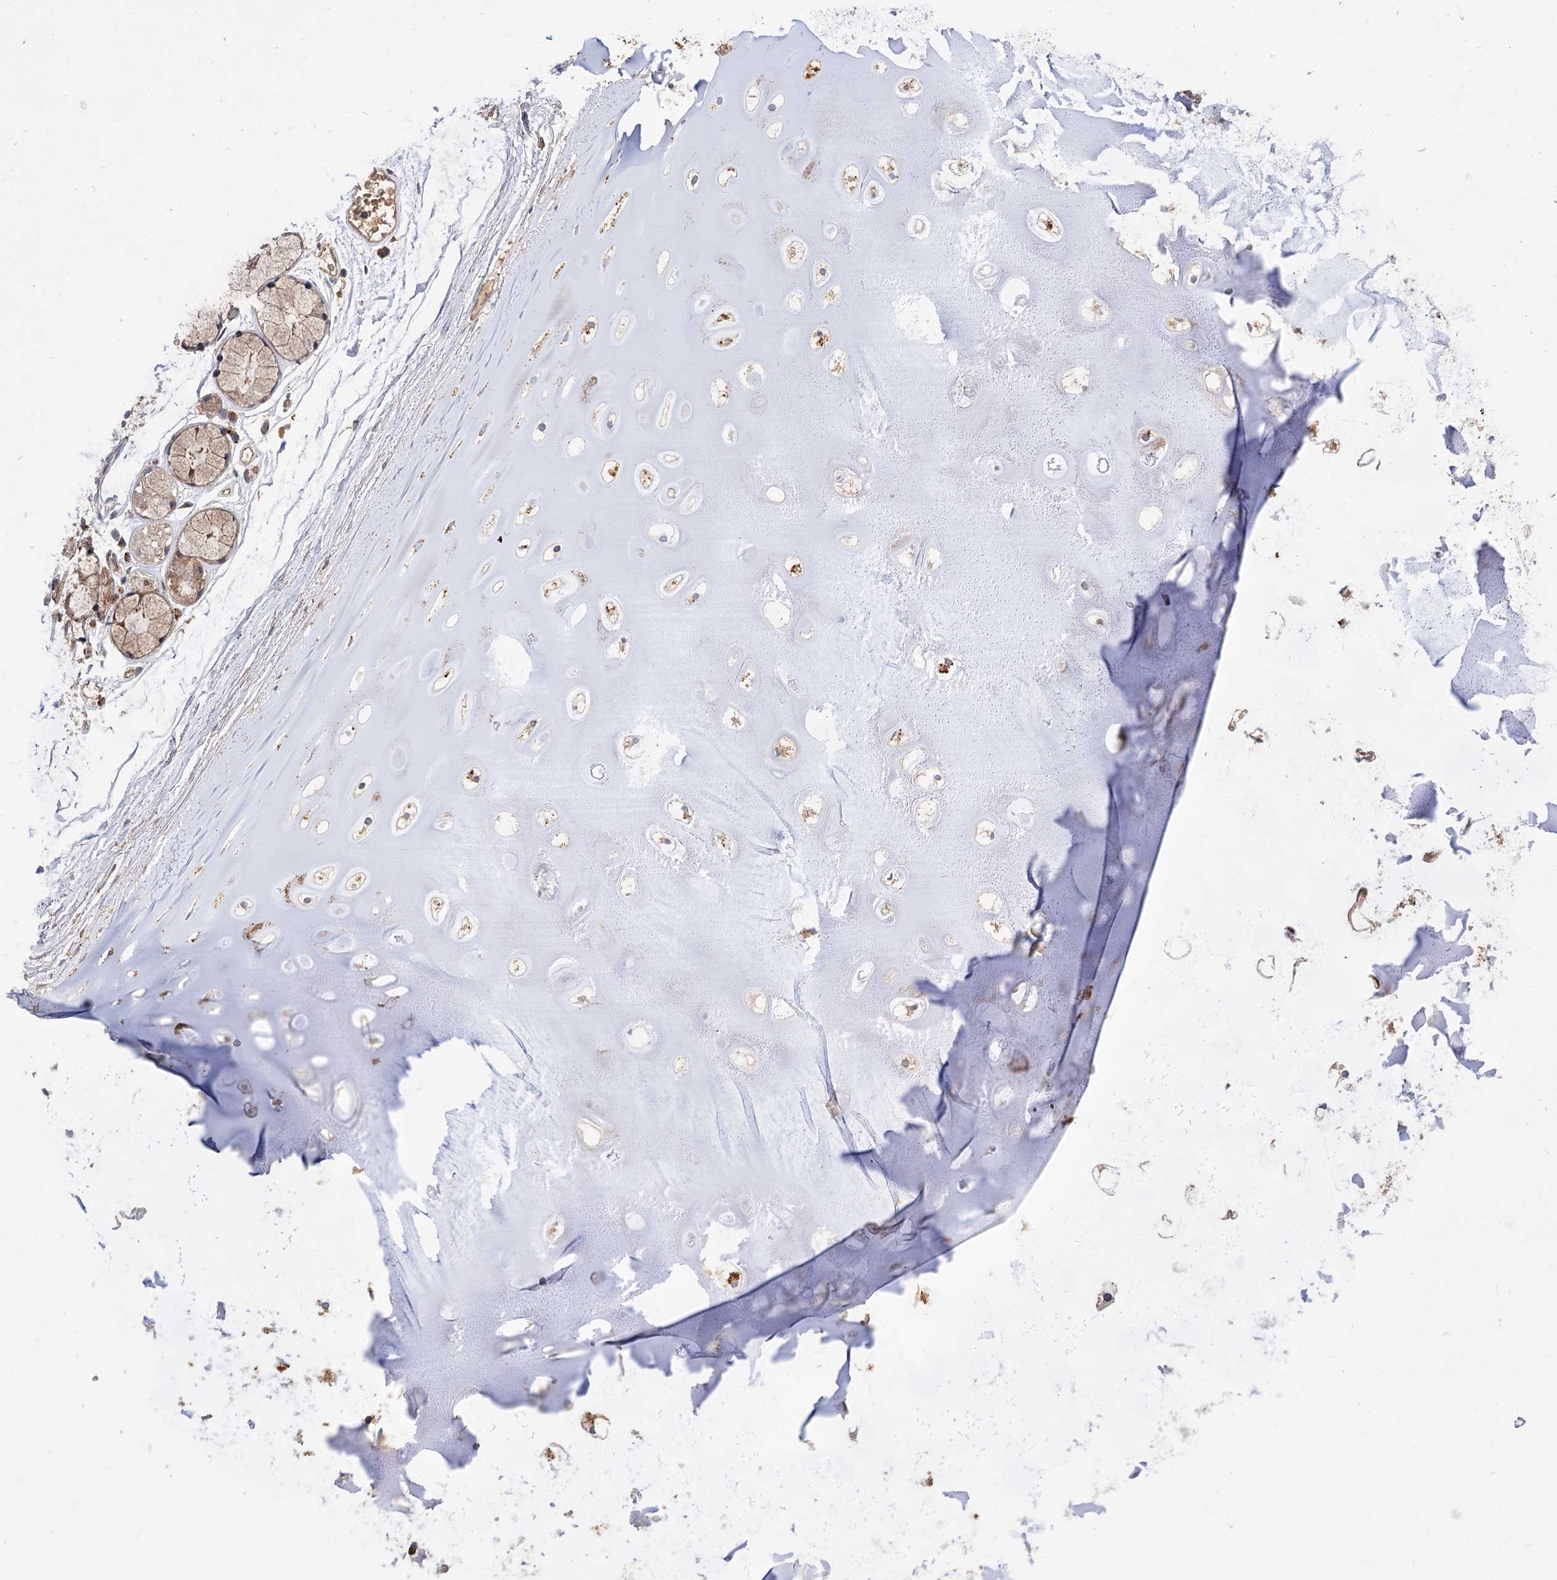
{"staining": {"intensity": "negative", "quantity": "none", "location": "none"}, "tissue": "adipose tissue", "cell_type": "Adipocytes", "image_type": "normal", "snomed": [{"axis": "morphology", "description": "Normal tissue, NOS"}, {"axis": "topography", "description": "Lymph node"}, {"axis": "topography", "description": "Bronchus"}], "caption": "Immunohistochemical staining of unremarkable human adipose tissue exhibits no significant expression in adipocytes.", "gene": "PATL1", "patient": {"sex": "male", "age": 63}}